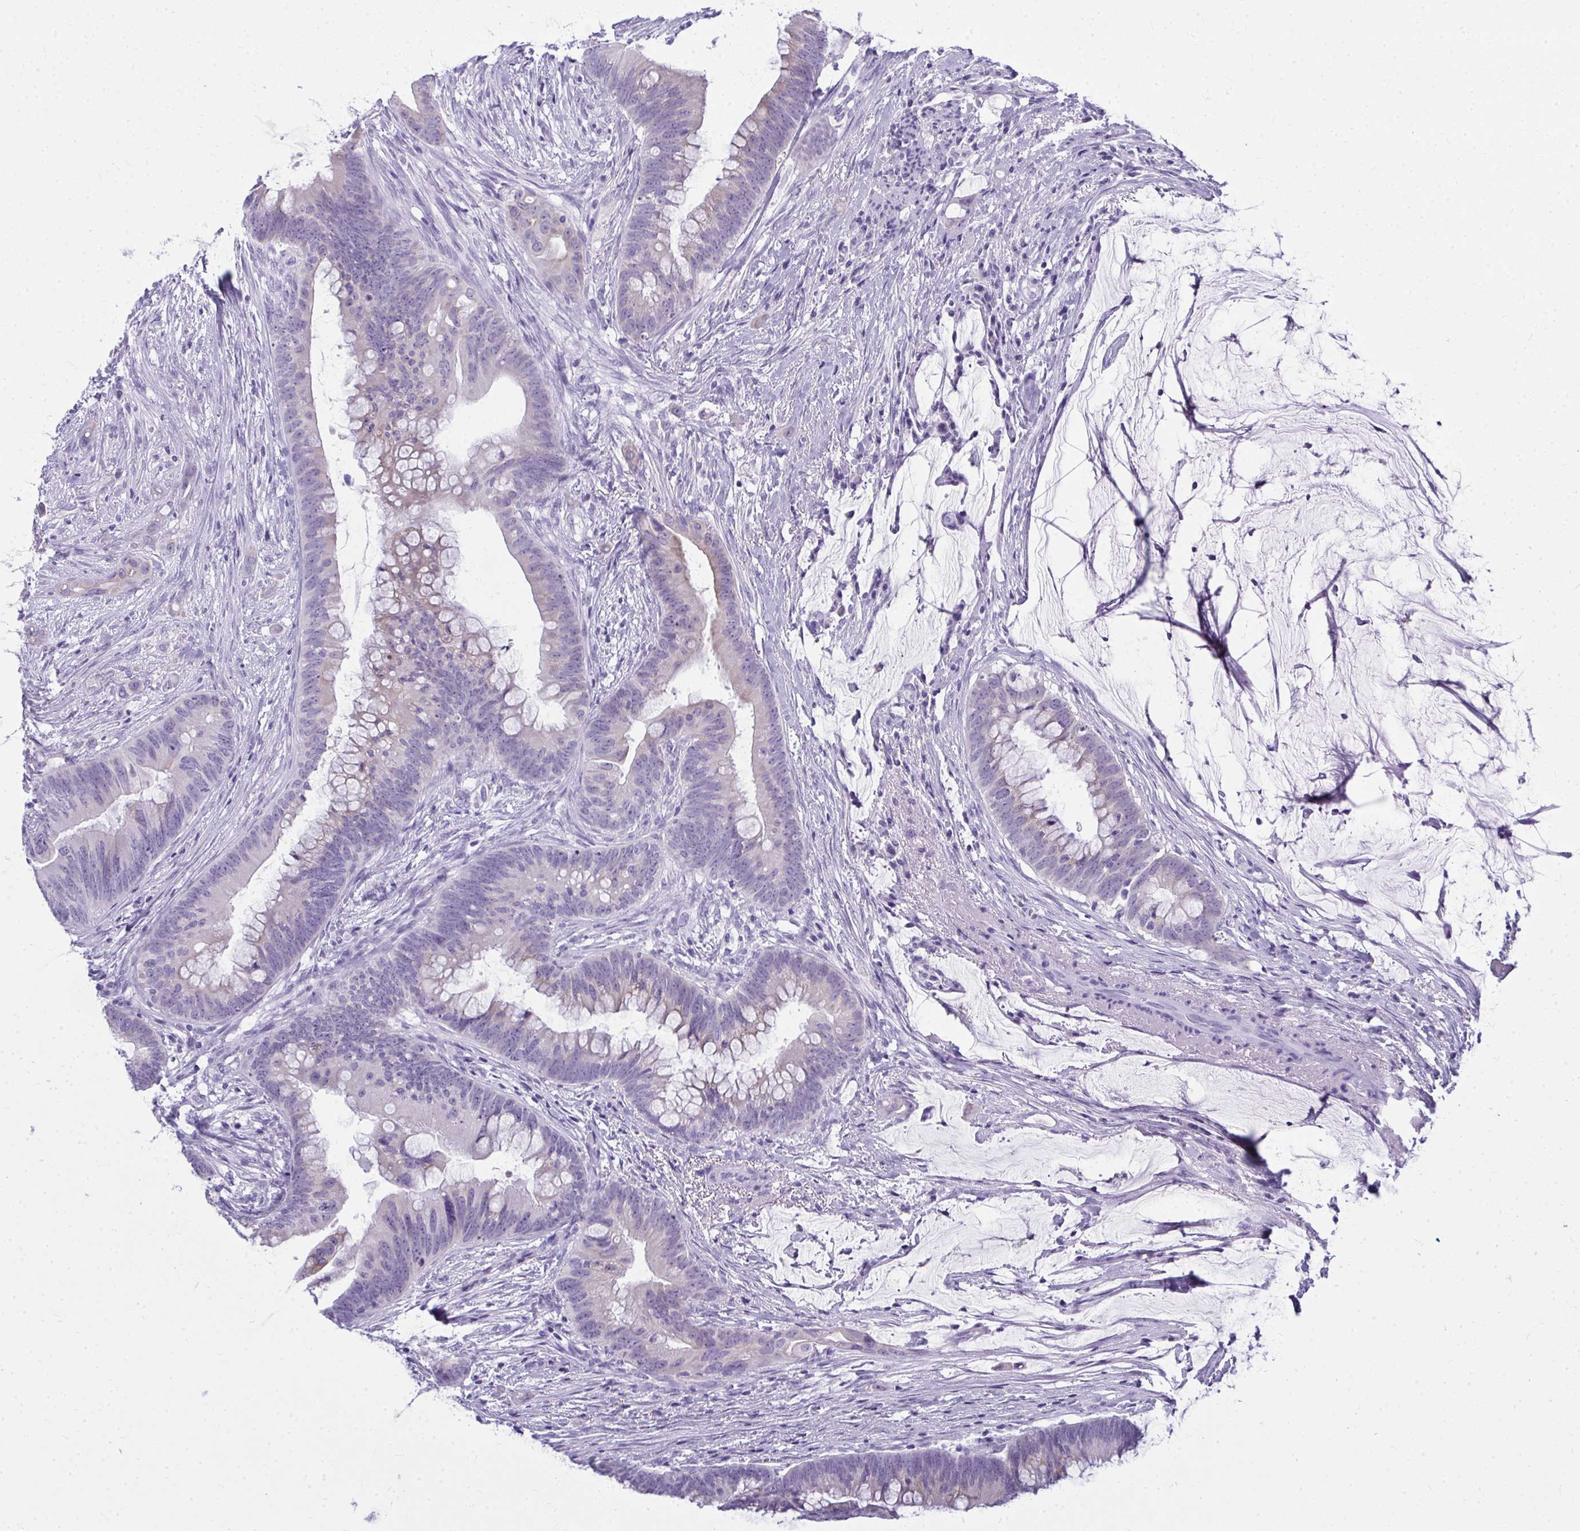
{"staining": {"intensity": "negative", "quantity": "none", "location": "none"}, "tissue": "colorectal cancer", "cell_type": "Tumor cells", "image_type": "cancer", "snomed": [{"axis": "morphology", "description": "Adenocarcinoma, NOS"}, {"axis": "topography", "description": "Colon"}], "caption": "DAB immunohistochemical staining of colorectal cancer shows no significant expression in tumor cells.", "gene": "QDPR", "patient": {"sex": "male", "age": 62}}